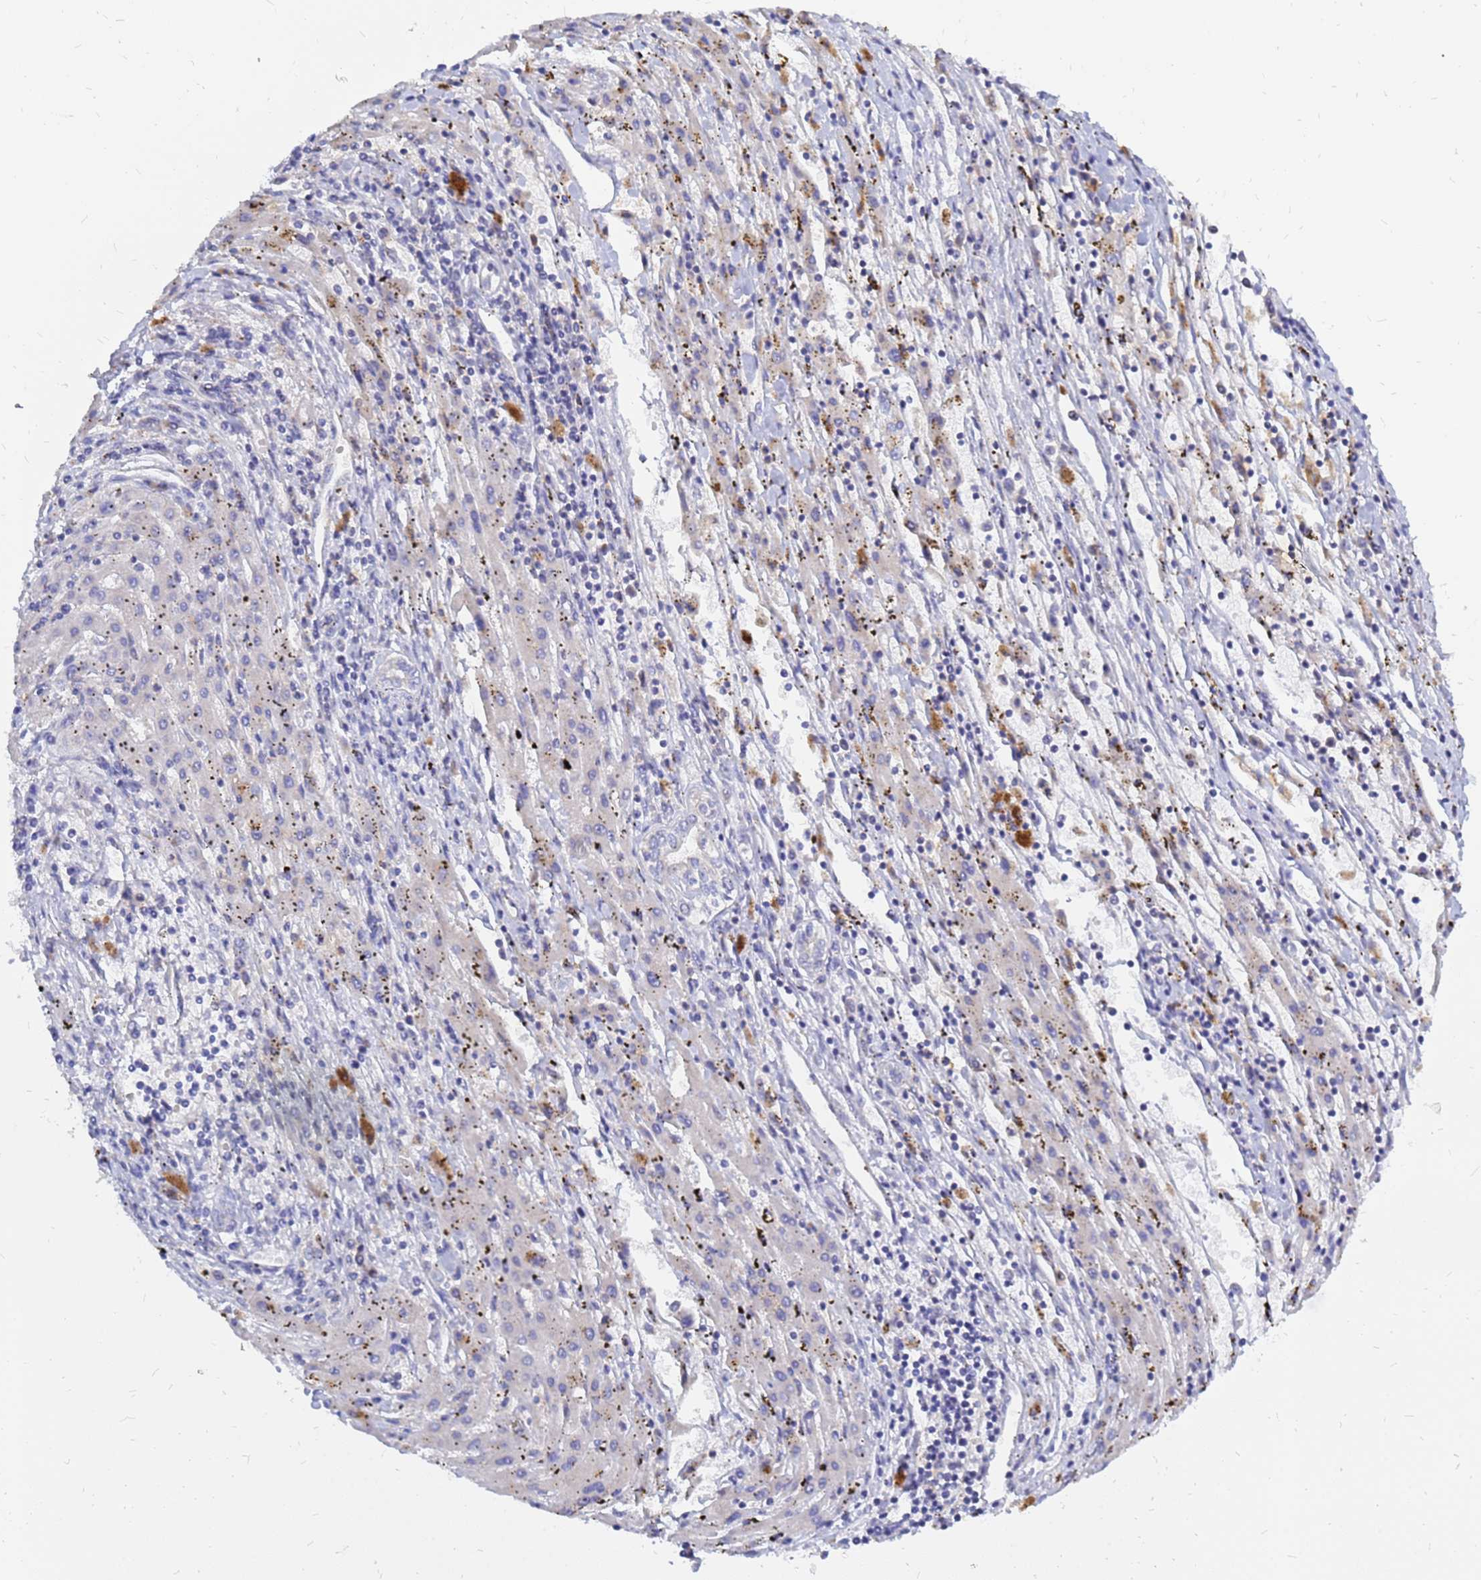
{"staining": {"intensity": "negative", "quantity": "none", "location": "none"}, "tissue": "liver cancer", "cell_type": "Tumor cells", "image_type": "cancer", "snomed": [{"axis": "morphology", "description": "Carcinoma, Hepatocellular, NOS"}, {"axis": "topography", "description": "Liver"}], "caption": "Tumor cells show no significant positivity in hepatocellular carcinoma (liver). (Stains: DAB (3,3'-diaminobenzidine) immunohistochemistry with hematoxylin counter stain, Microscopy: brightfield microscopy at high magnification).", "gene": "SRGAP3", "patient": {"sex": "male", "age": 72}}